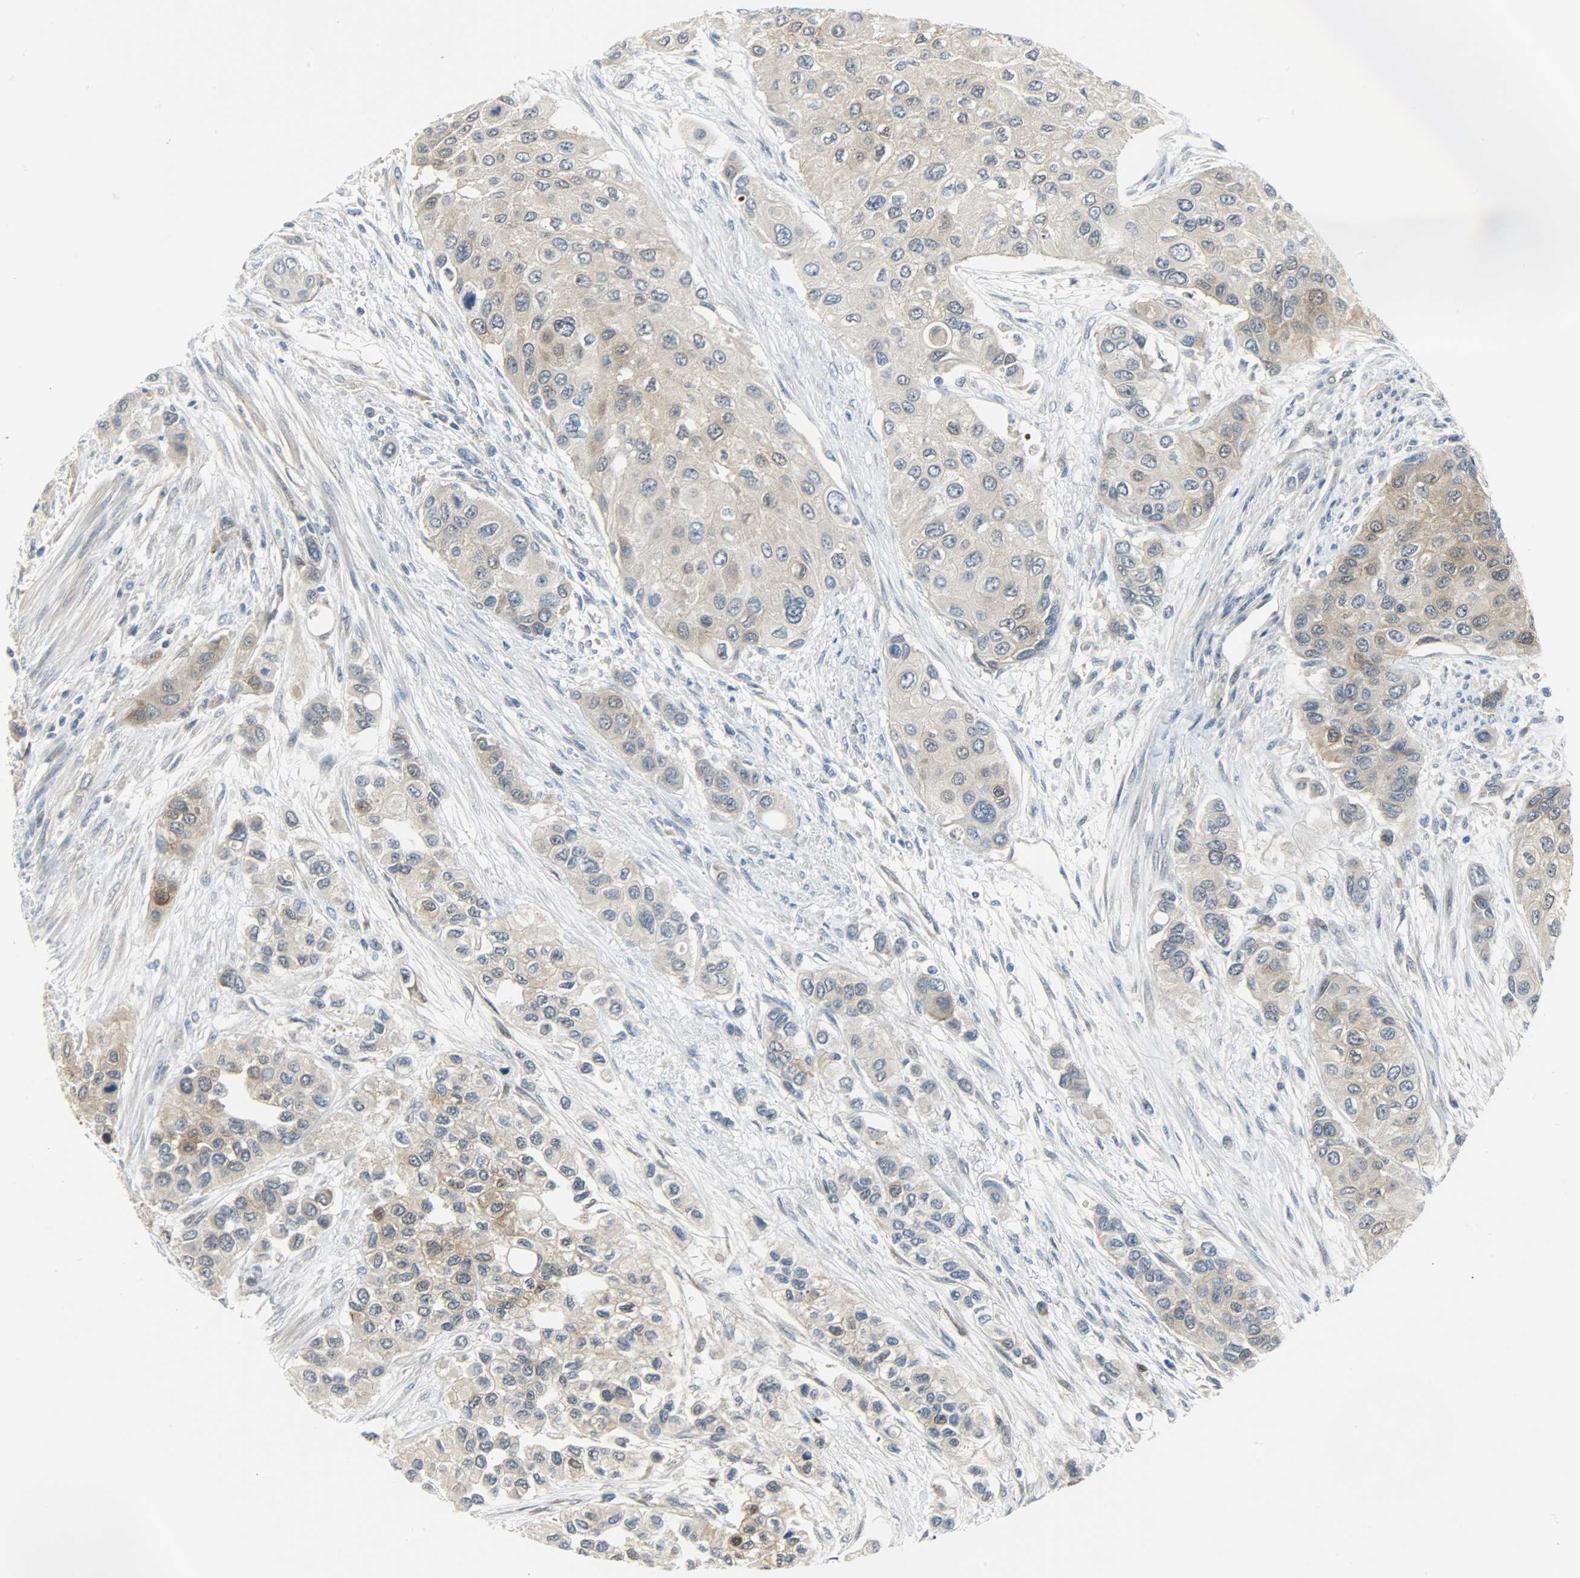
{"staining": {"intensity": "weak", "quantity": ">75%", "location": "cytoplasmic/membranous"}, "tissue": "urothelial cancer", "cell_type": "Tumor cells", "image_type": "cancer", "snomed": [{"axis": "morphology", "description": "Urothelial carcinoma, High grade"}, {"axis": "topography", "description": "Urinary bladder"}], "caption": "Immunohistochemical staining of high-grade urothelial carcinoma demonstrates low levels of weak cytoplasmic/membranous positivity in approximately >75% of tumor cells. (Brightfield microscopy of DAB IHC at high magnification).", "gene": "EIF4EBP1", "patient": {"sex": "female", "age": 56}}